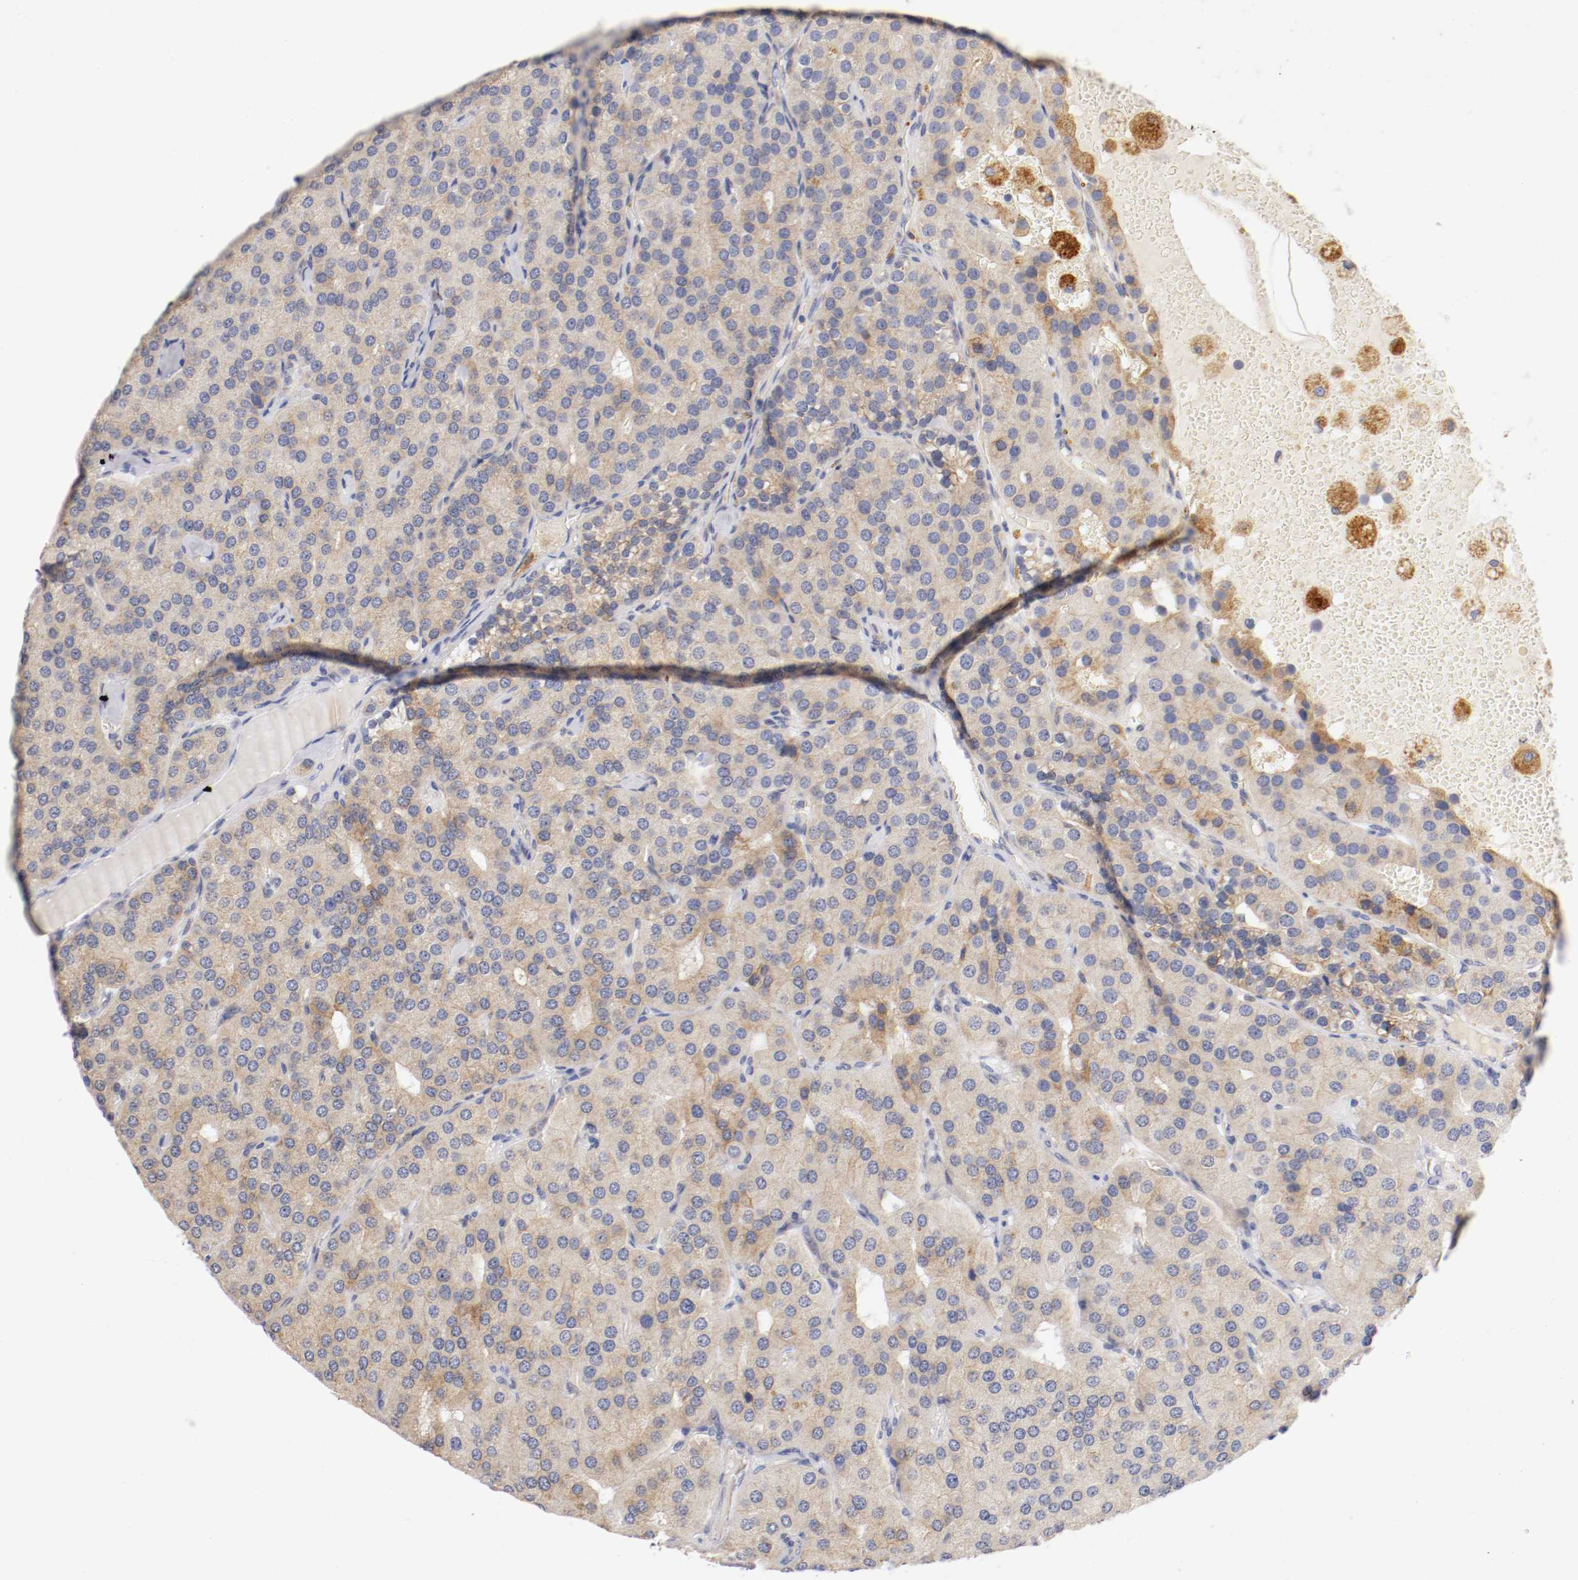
{"staining": {"intensity": "weak", "quantity": ">75%", "location": "cytoplasmic/membranous"}, "tissue": "parathyroid gland", "cell_type": "Glandular cells", "image_type": "normal", "snomed": [{"axis": "morphology", "description": "Normal tissue, NOS"}, {"axis": "morphology", "description": "Adenoma, NOS"}, {"axis": "topography", "description": "Parathyroid gland"}], "caption": "Human parathyroid gland stained with a brown dye exhibits weak cytoplasmic/membranous positive expression in about >75% of glandular cells.", "gene": "TRAF2", "patient": {"sex": "female", "age": 86}}